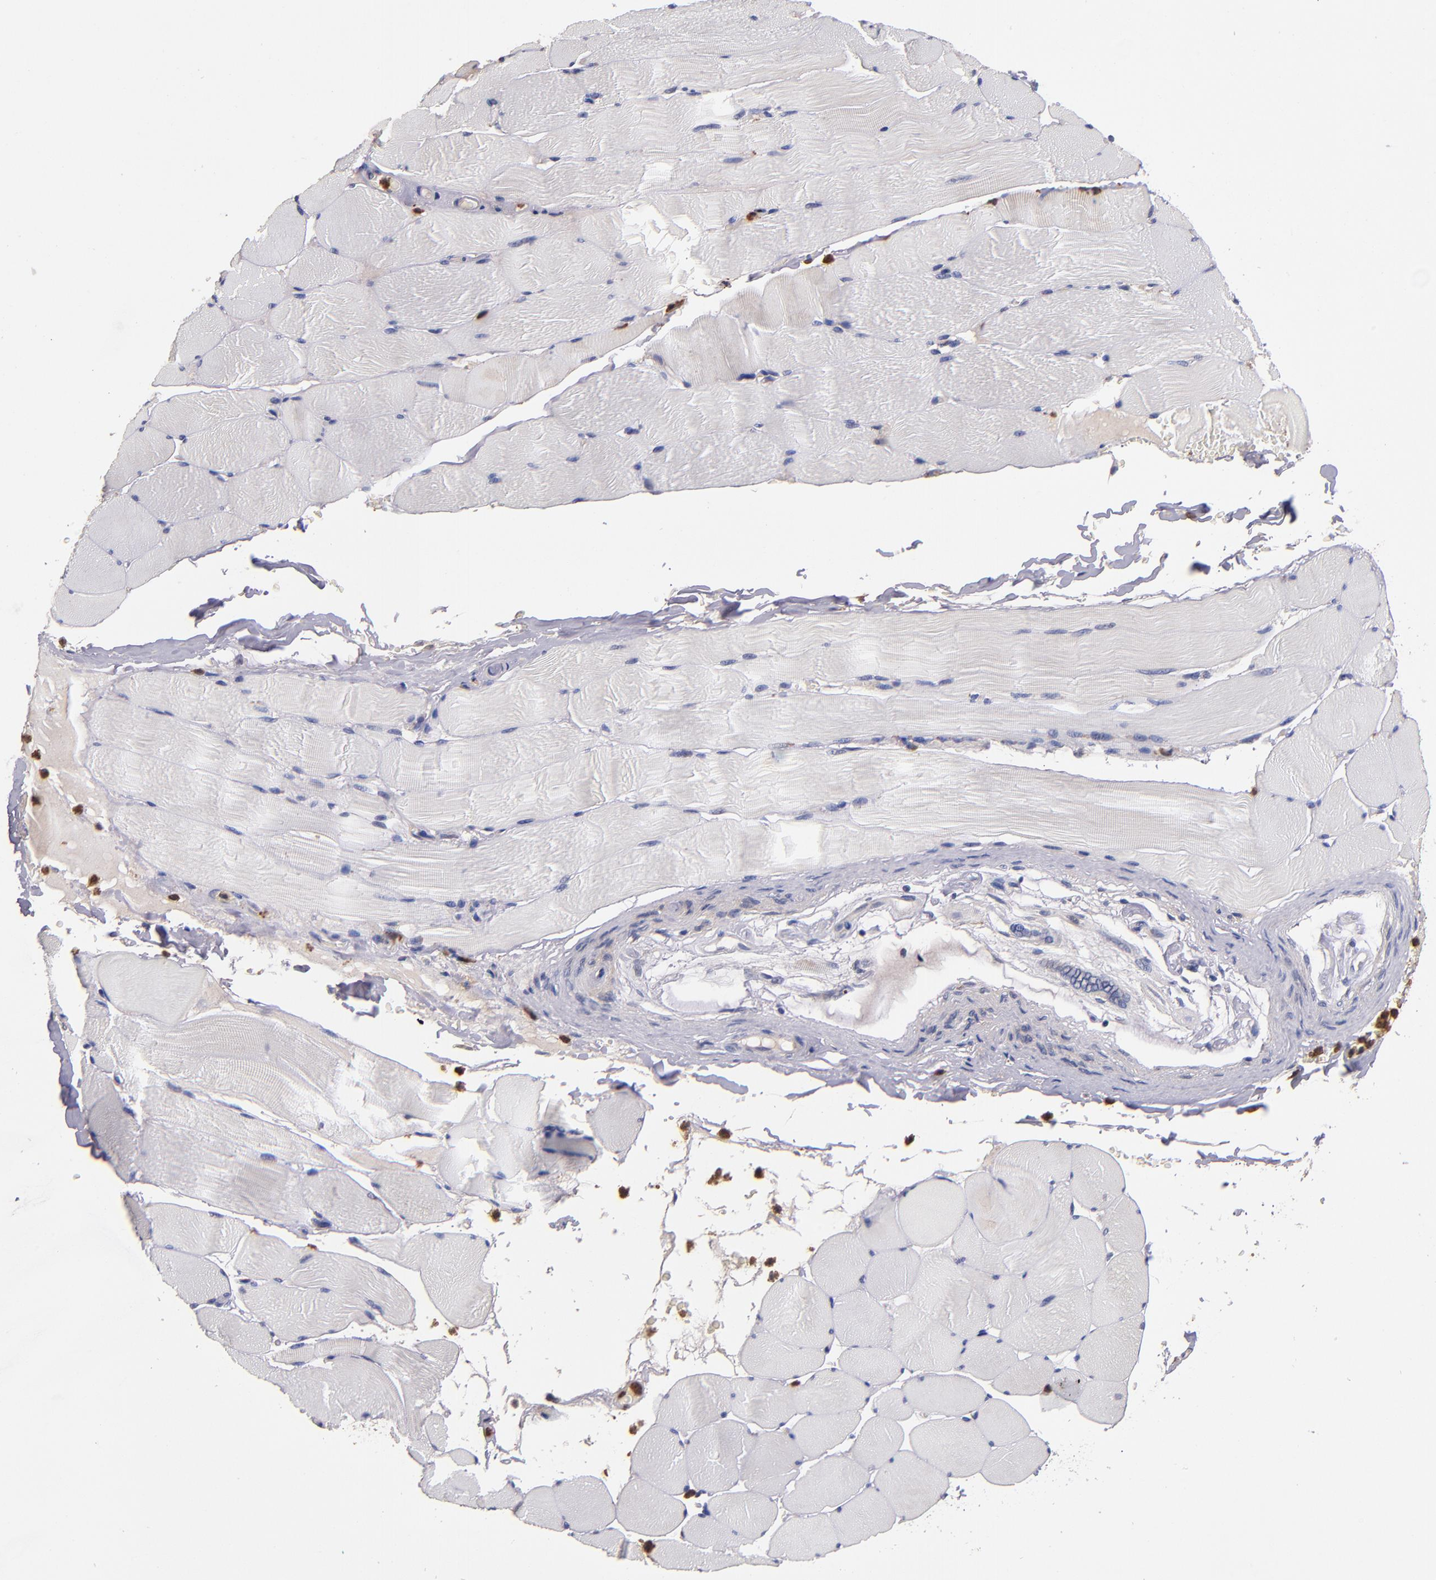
{"staining": {"intensity": "negative", "quantity": "none", "location": "none"}, "tissue": "skeletal muscle", "cell_type": "Myocytes", "image_type": "normal", "snomed": [{"axis": "morphology", "description": "Normal tissue, NOS"}, {"axis": "topography", "description": "Skeletal muscle"}], "caption": "DAB (3,3'-diaminobenzidine) immunohistochemical staining of normal human skeletal muscle shows no significant staining in myocytes. Nuclei are stained in blue.", "gene": "TTLL12", "patient": {"sex": "male", "age": 62}}